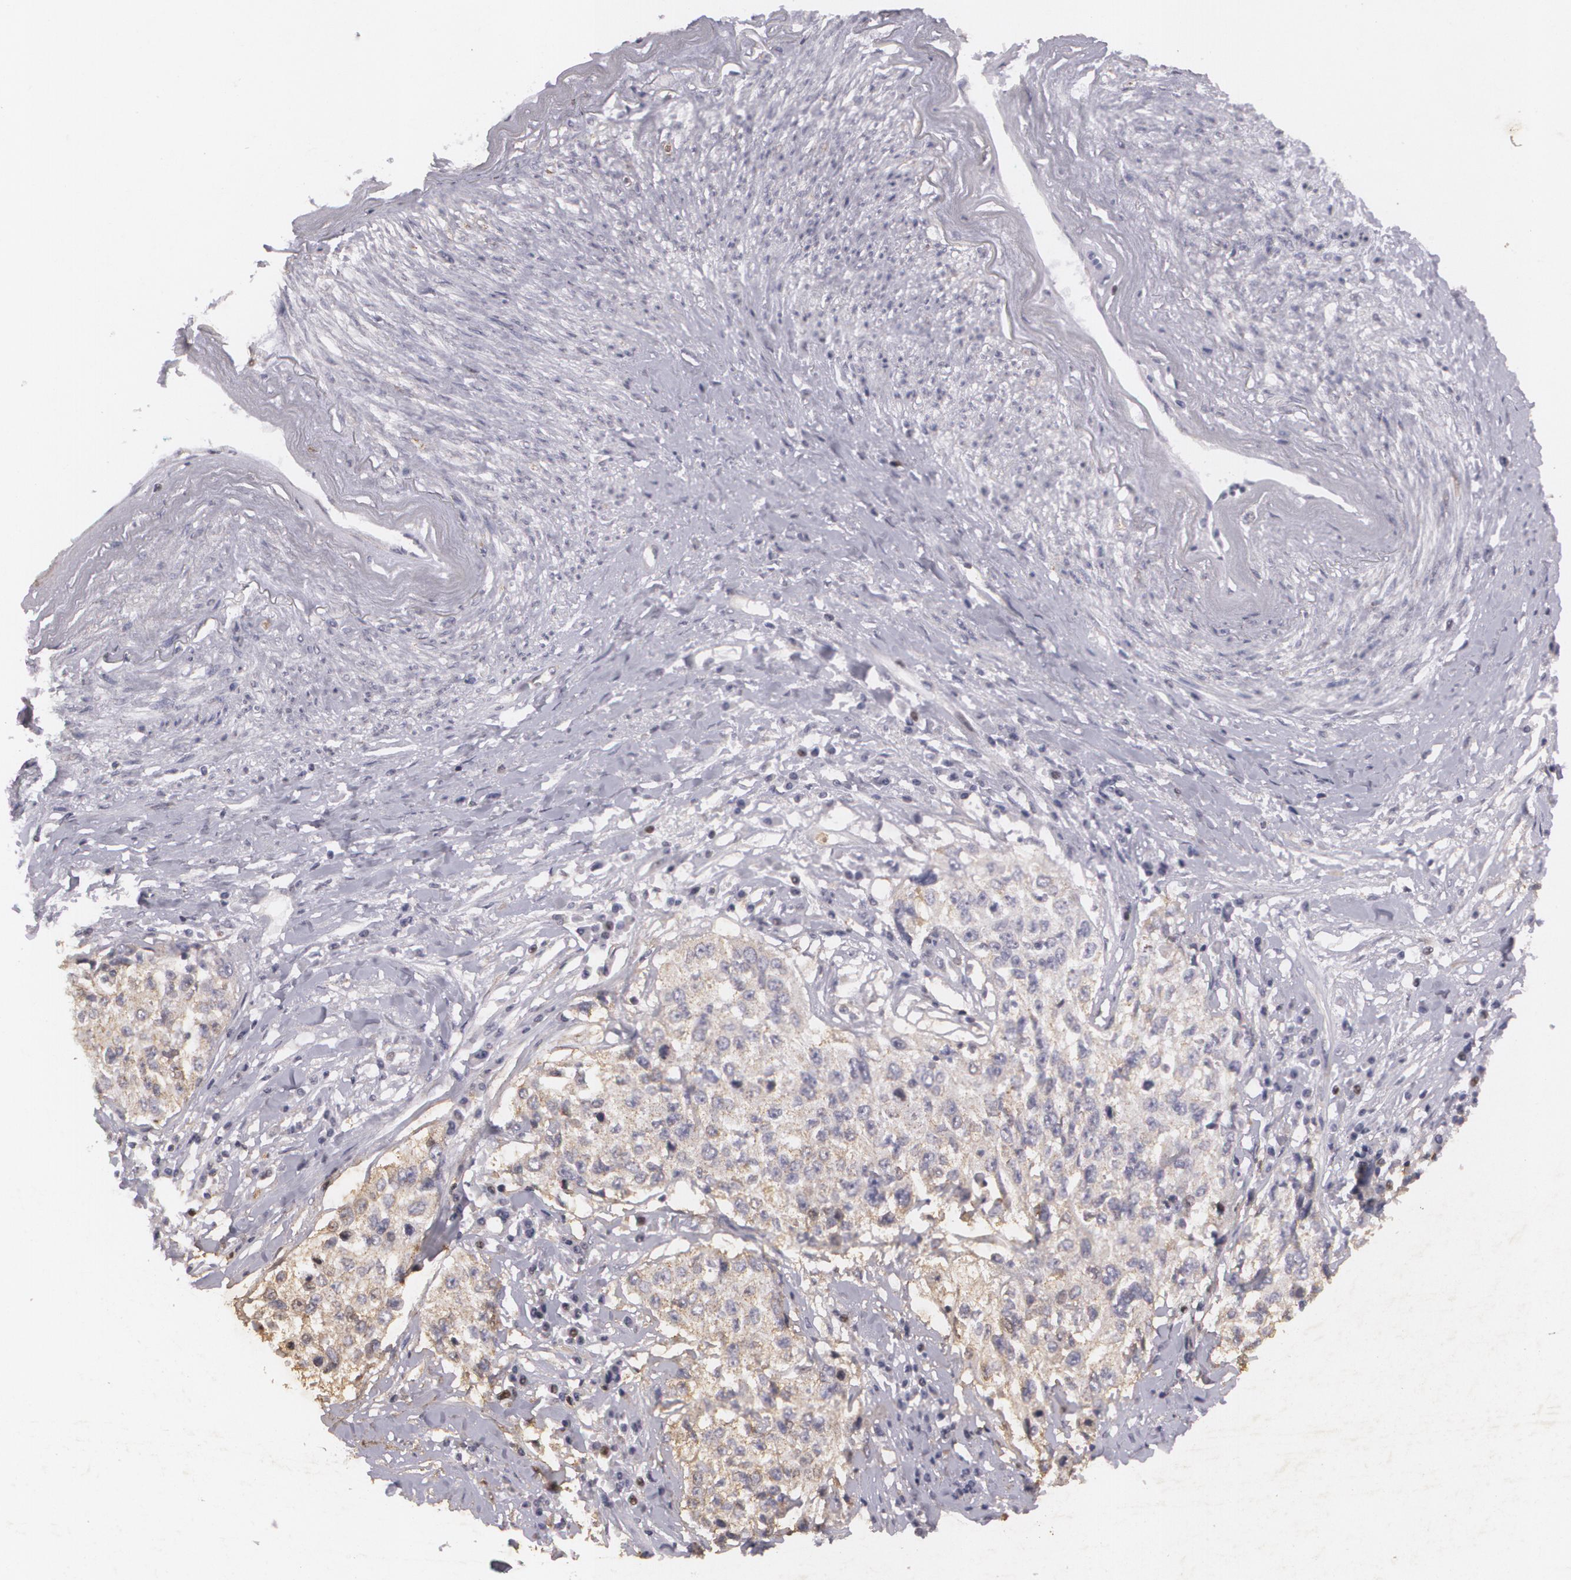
{"staining": {"intensity": "weak", "quantity": ">75%", "location": "cytoplasmic/membranous"}, "tissue": "cervical cancer", "cell_type": "Tumor cells", "image_type": "cancer", "snomed": [{"axis": "morphology", "description": "Squamous cell carcinoma, NOS"}, {"axis": "topography", "description": "Cervix"}], "caption": "Immunohistochemistry (IHC) of squamous cell carcinoma (cervical) reveals low levels of weak cytoplasmic/membranous expression in about >75% of tumor cells. The staining is performed using DAB (3,3'-diaminobenzidine) brown chromogen to label protein expression. The nuclei are counter-stained blue using hematoxylin.", "gene": "KCNA4", "patient": {"sex": "female", "age": 57}}